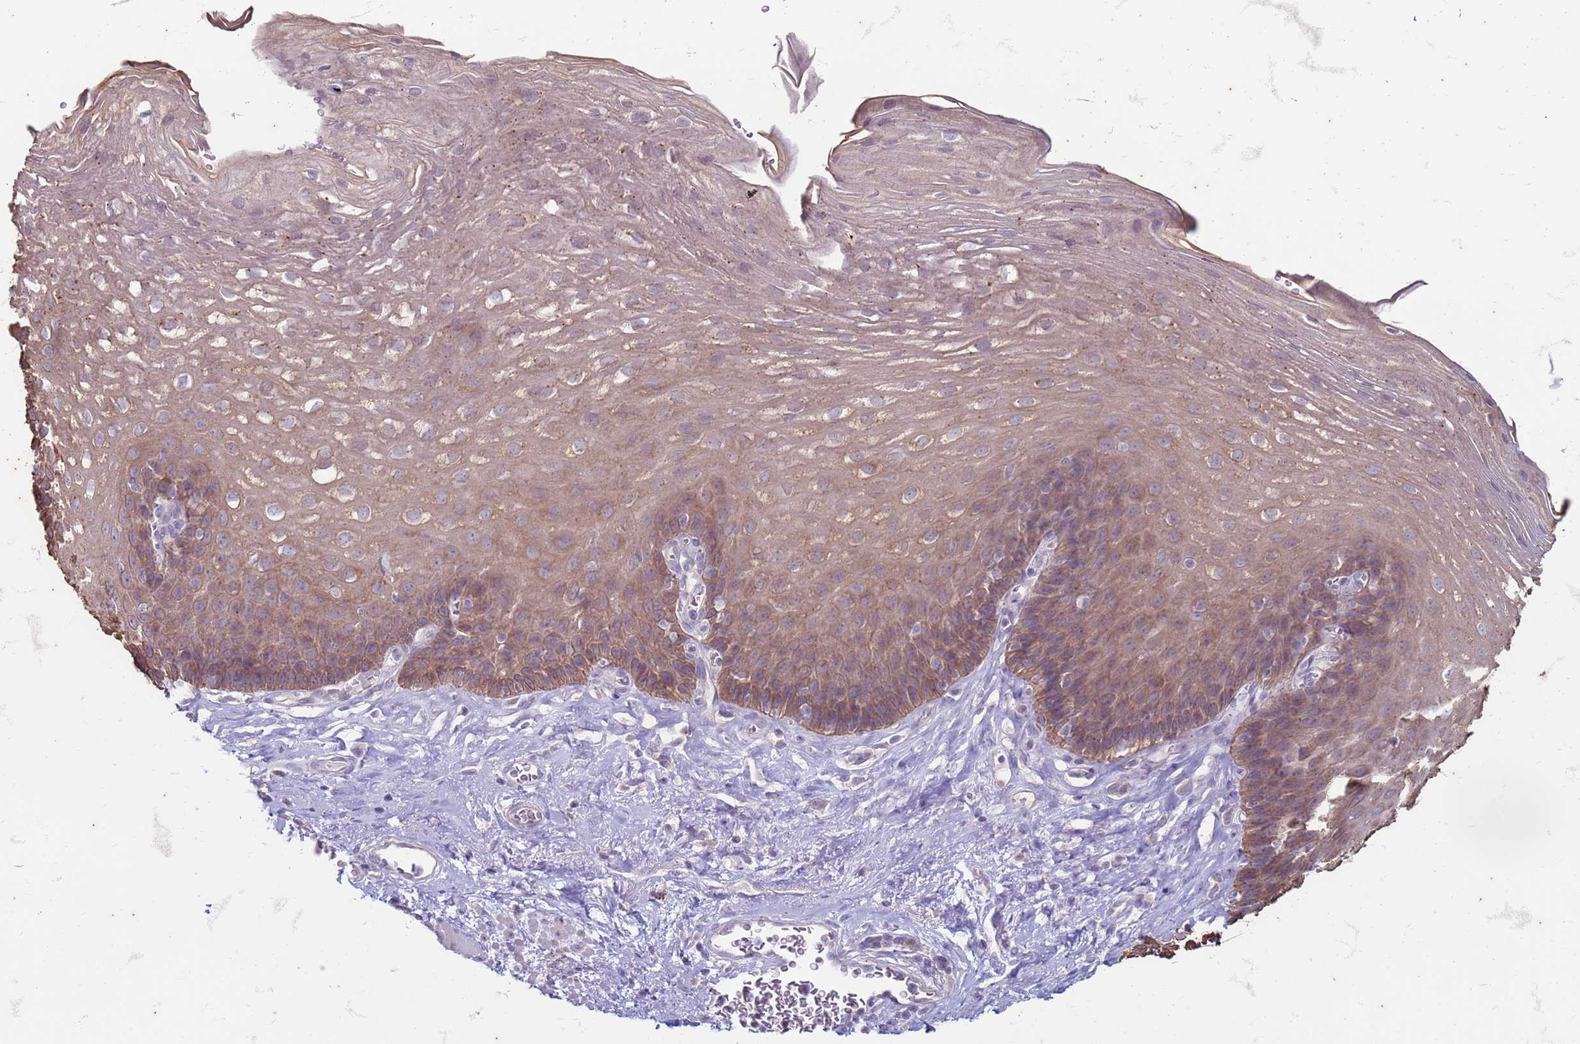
{"staining": {"intensity": "moderate", "quantity": "25%-75%", "location": "cytoplasmic/membranous"}, "tissue": "esophagus", "cell_type": "Squamous epithelial cells", "image_type": "normal", "snomed": [{"axis": "morphology", "description": "Normal tissue, NOS"}, {"axis": "topography", "description": "Esophagus"}], "caption": "This is an image of immunohistochemistry staining of normal esophagus, which shows moderate positivity in the cytoplasmic/membranous of squamous epithelial cells.", "gene": "SUCO", "patient": {"sex": "female", "age": 66}}